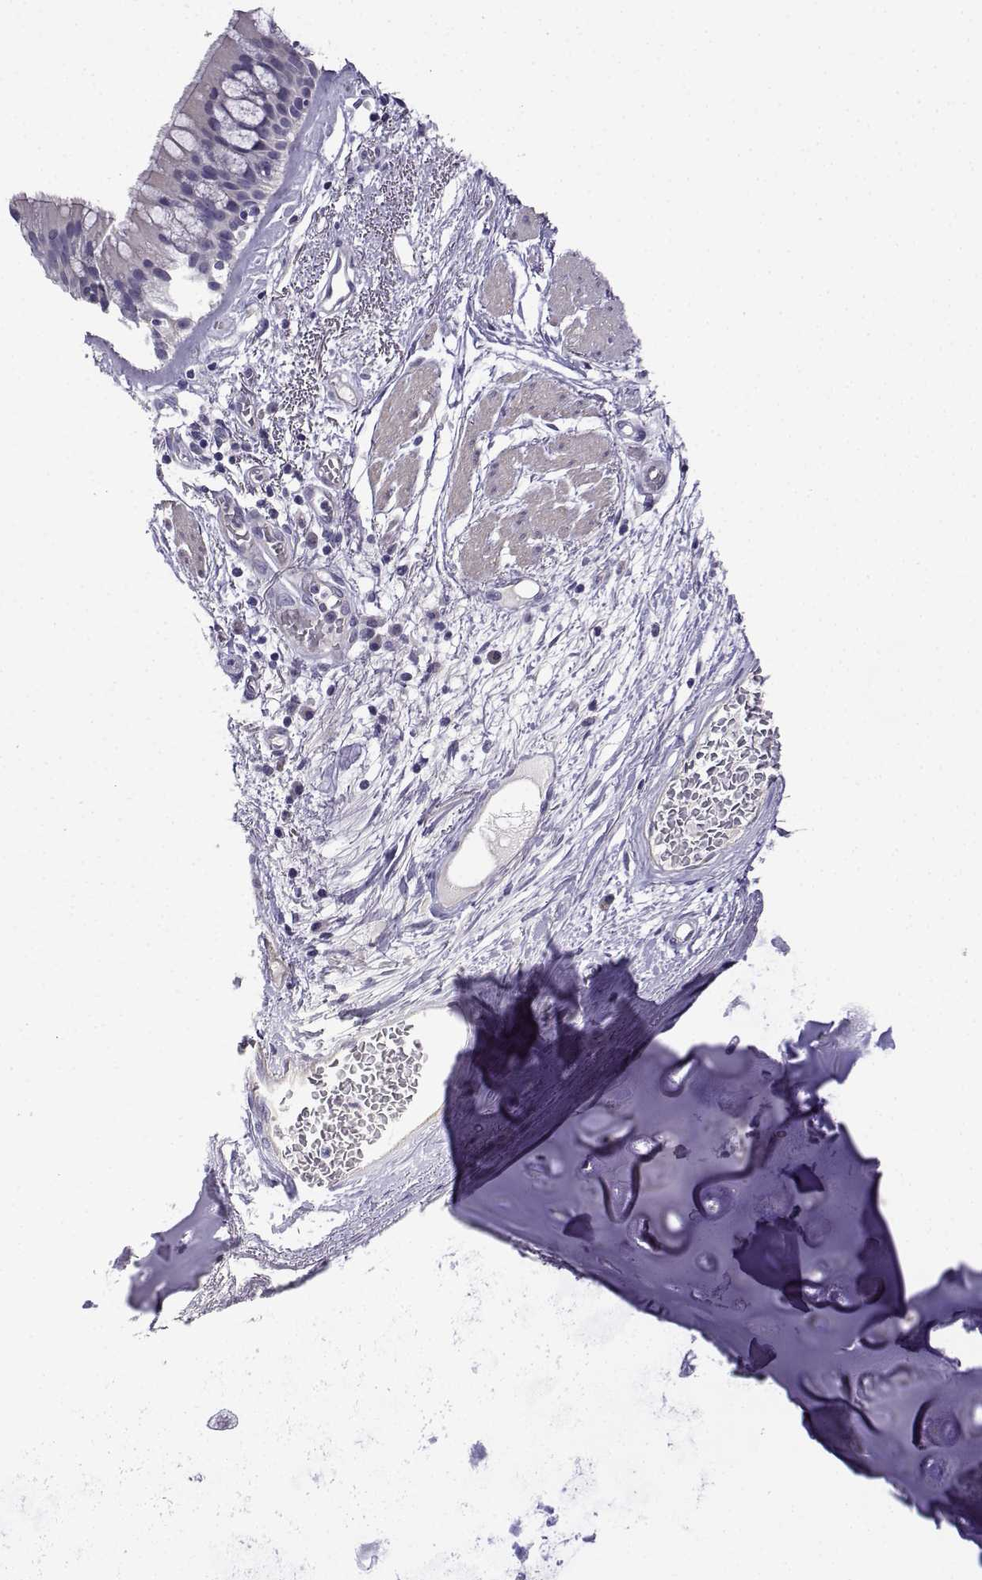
{"staining": {"intensity": "negative", "quantity": "none", "location": "none"}, "tissue": "bronchus", "cell_type": "Respiratory epithelial cells", "image_type": "normal", "snomed": [{"axis": "morphology", "description": "Normal tissue, NOS"}, {"axis": "topography", "description": "Bronchus"}, {"axis": "topography", "description": "Lung"}], "caption": "IHC histopathology image of benign bronchus stained for a protein (brown), which displays no staining in respiratory epithelial cells. (DAB immunohistochemistry (IHC) visualized using brightfield microscopy, high magnification).", "gene": "SPACA7", "patient": {"sex": "female", "age": 57}}